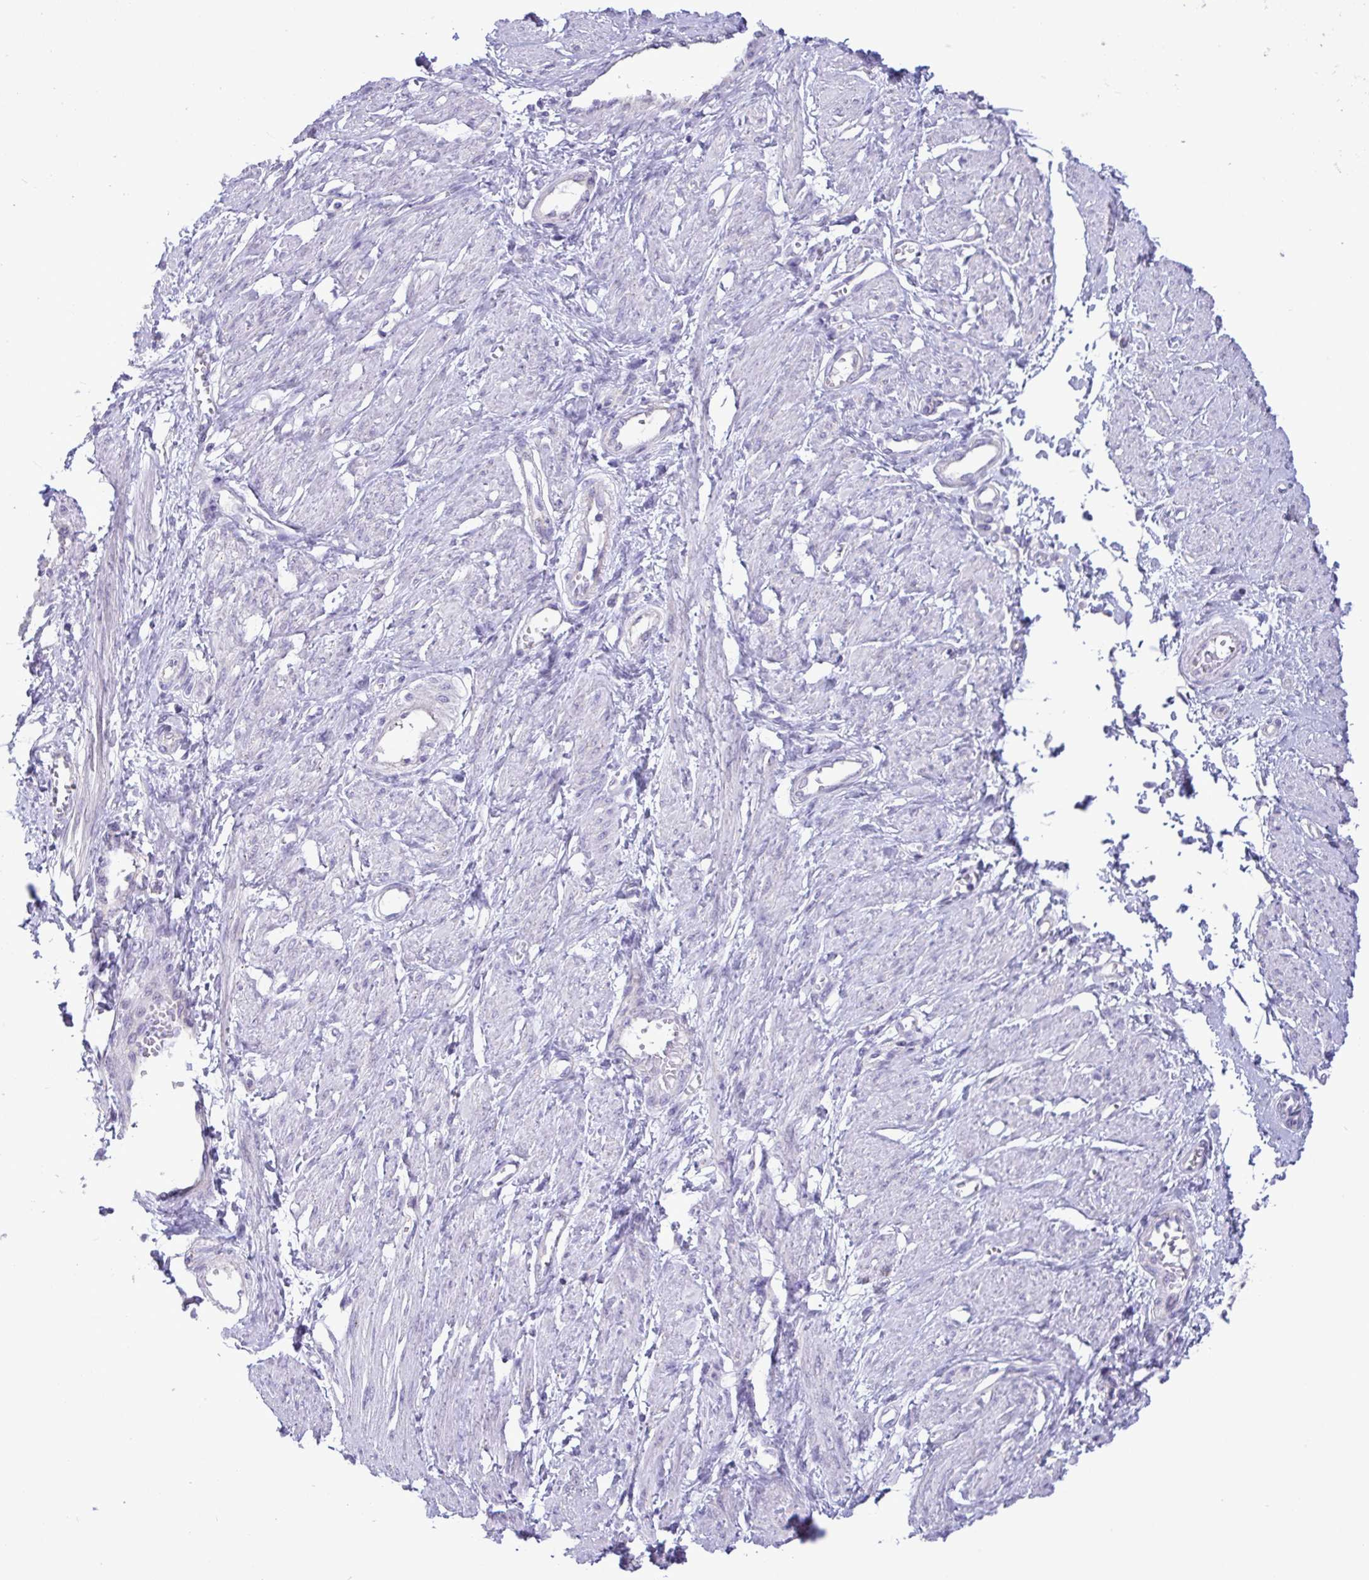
{"staining": {"intensity": "negative", "quantity": "none", "location": "none"}, "tissue": "smooth muscle", "cell_type": "Smooth muscle cells", "image_type": "normal", "snomed": [{"axis": "morphology", "description": "Normal tissue, NOS"}, {"axis": "topography", "description": "Smooth muscle"}, {"axis": "topography", "description": "Uterus"}], "caption": "An image of smooth muscle stained for a protein reveals no brown staining in smooth muscle cells. Nuclei are stained in blue.", "gene": "C4orf33", "patient": {"sex": "female", "age": 39}}